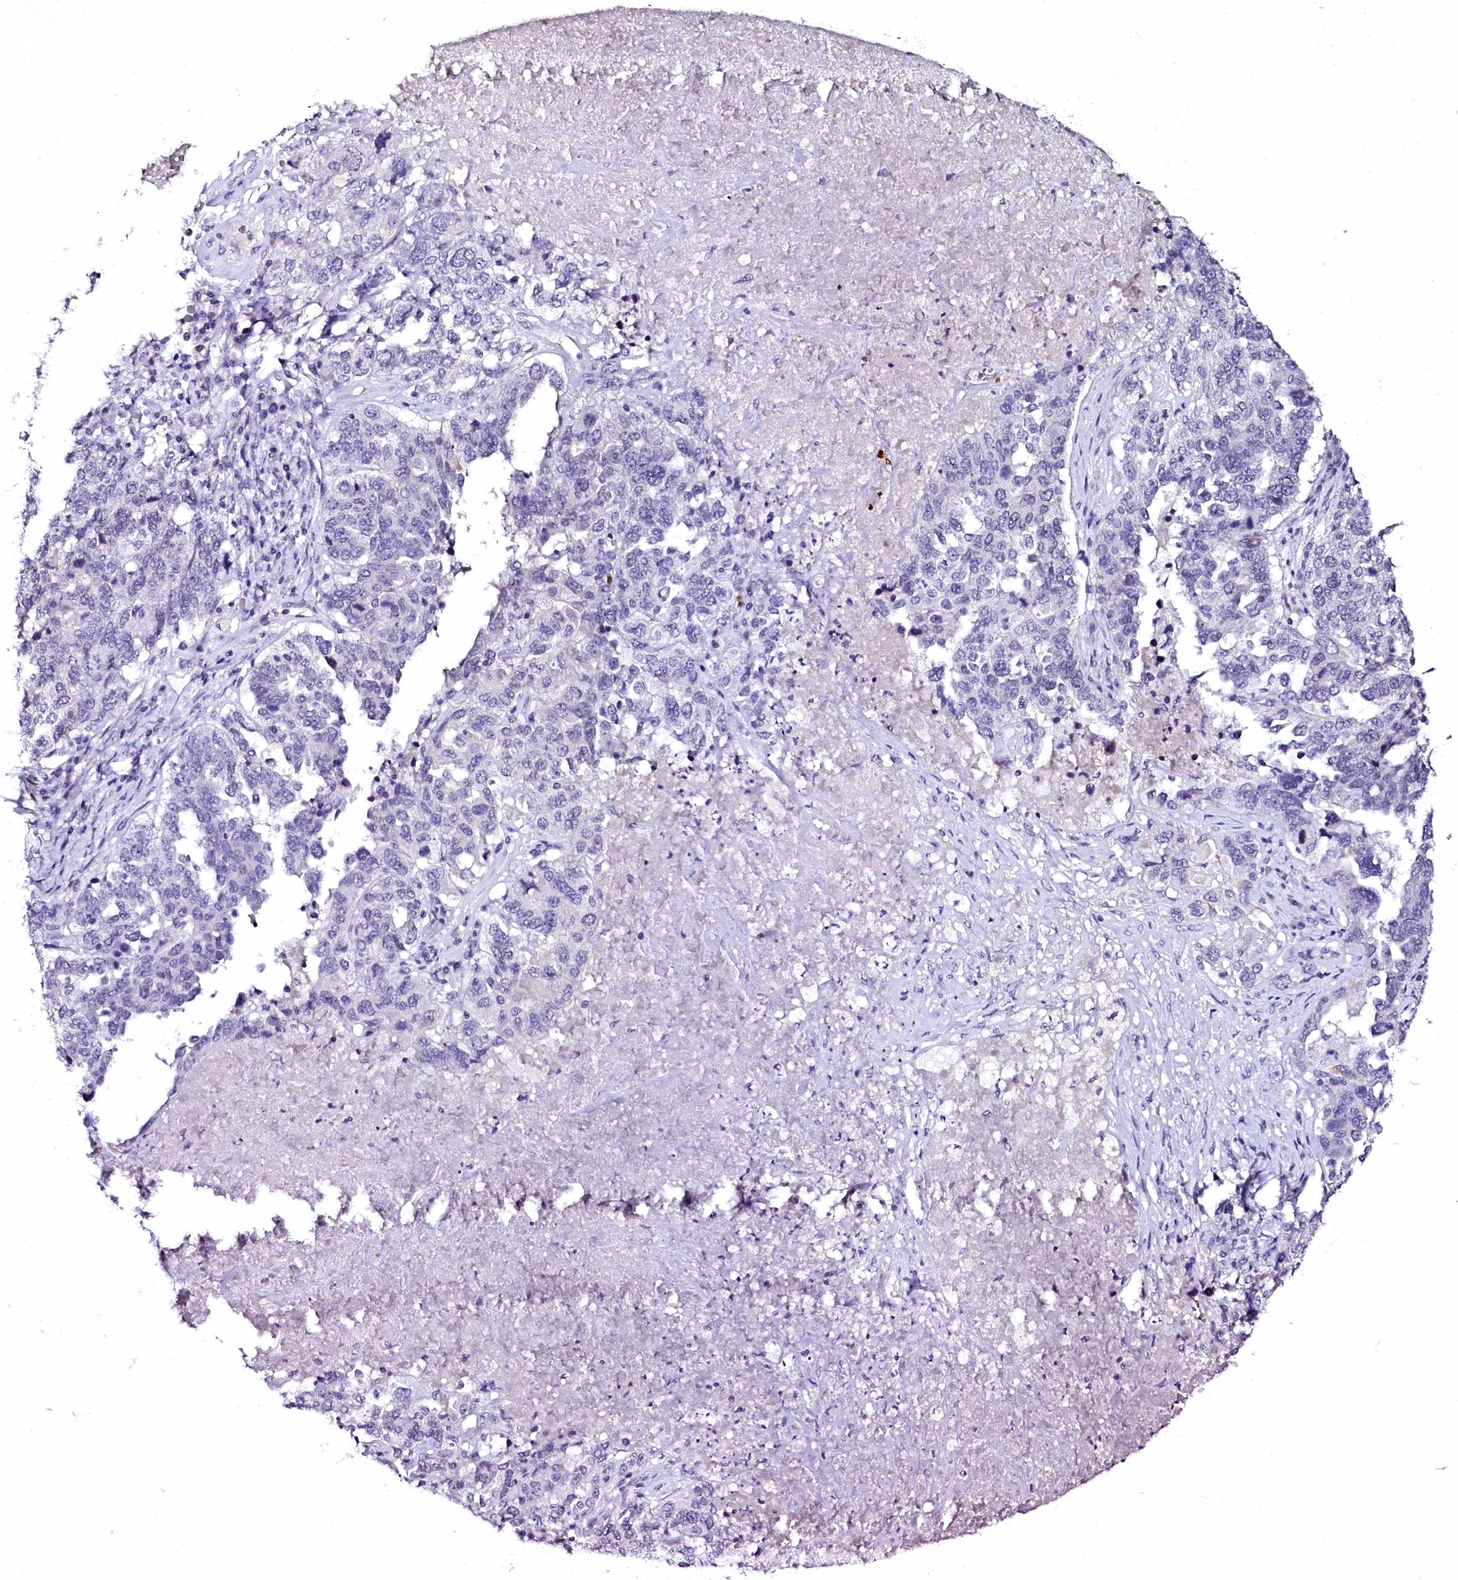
{"staining": {"intensity": "negative", "quantity": "none", "location": "none"}, "tissue": "ovarian cancer", "cell_type": "Tumor cells", "image_type": "cancer", "snomed": [{"axis": "morphology", "description": "Carcinoma, endometroid"}, {"axis": "topography", "description": "Ovary"}], "caption": "The immunohistochemistry (IHC) photomicrograph has no significant positivity in tumor cells of ovarian cancer tissue.", "gene": "CTDSPL2", "patient": {"sex": "female", "age": 62}}